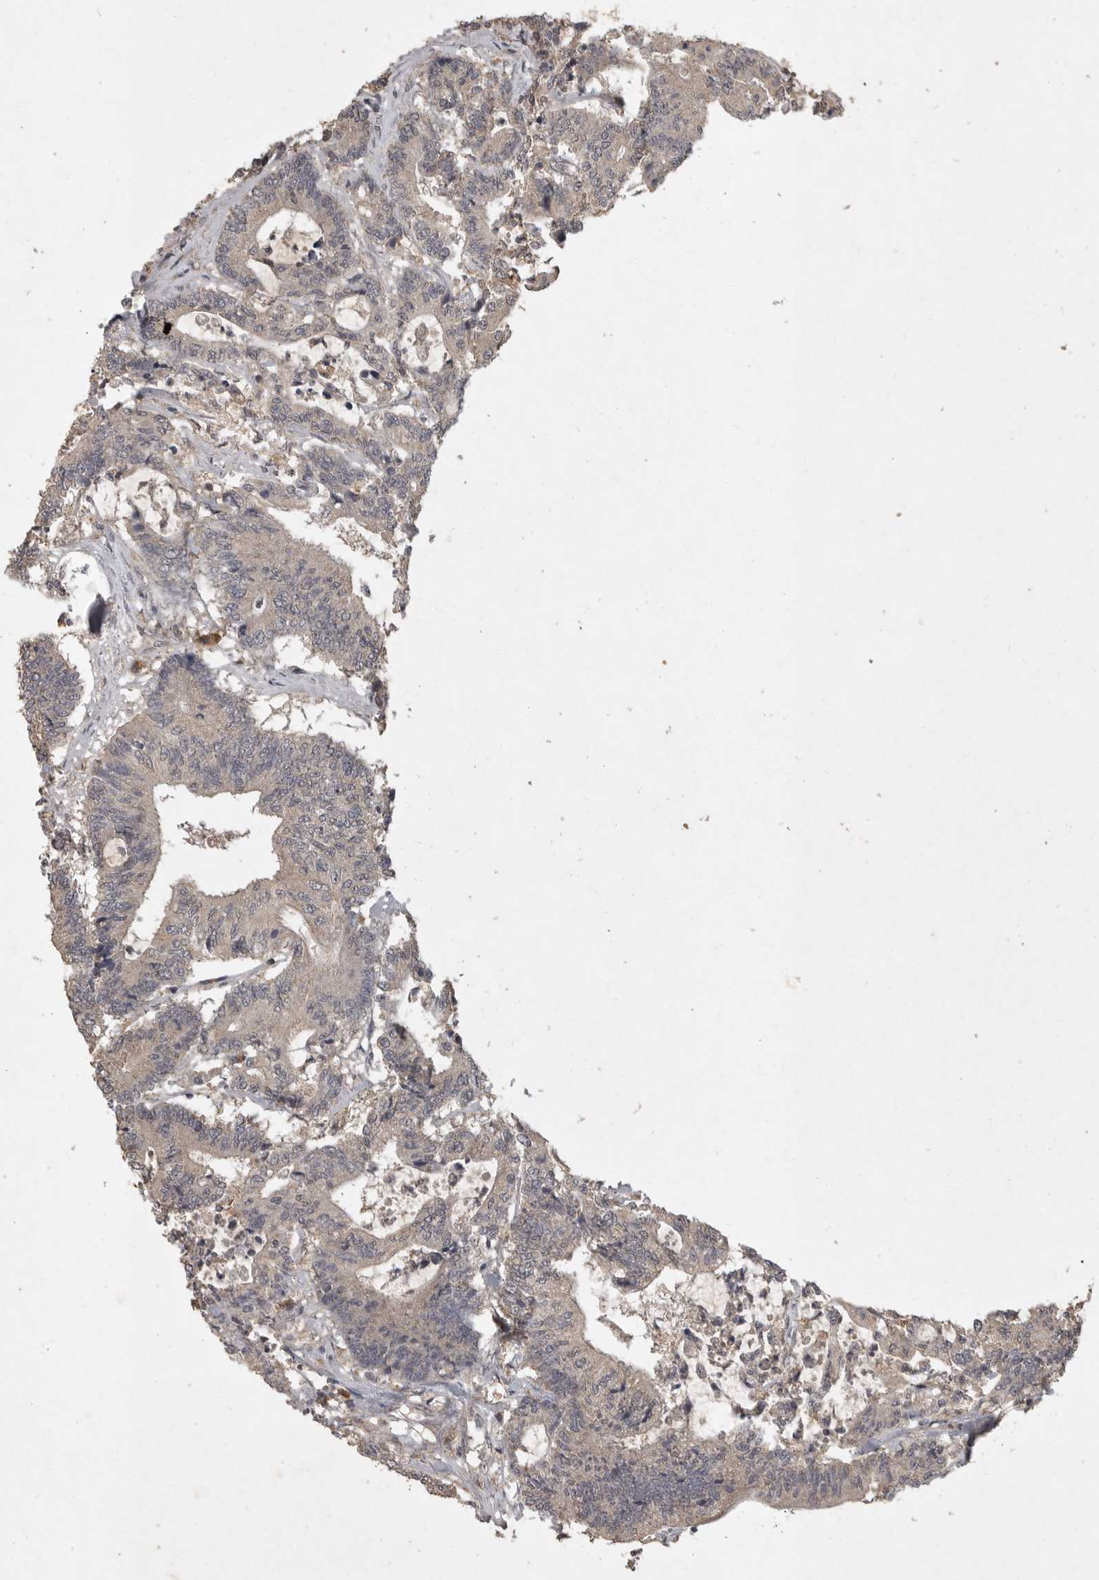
{"staining": {"intensity": "weak", "quantity": ">75%", "location": "cytoplasmic/membranous"}, "tissue": "colorectal cancer", "cell_type": "Tumor cells", "image_type": "cancer", "snomed": [{"axis": "morphology", "description": "Adenocarcinoma, NOS"}, {"axis": "topography", "description": "Colon"}], "caption": "A brown stain labels weak cytoplasmic/membranous staining of a protein in colorectal cancer tumor cells.", "gene": "ADAMTS4", "patient": {"sex": "female", "age": 84}}